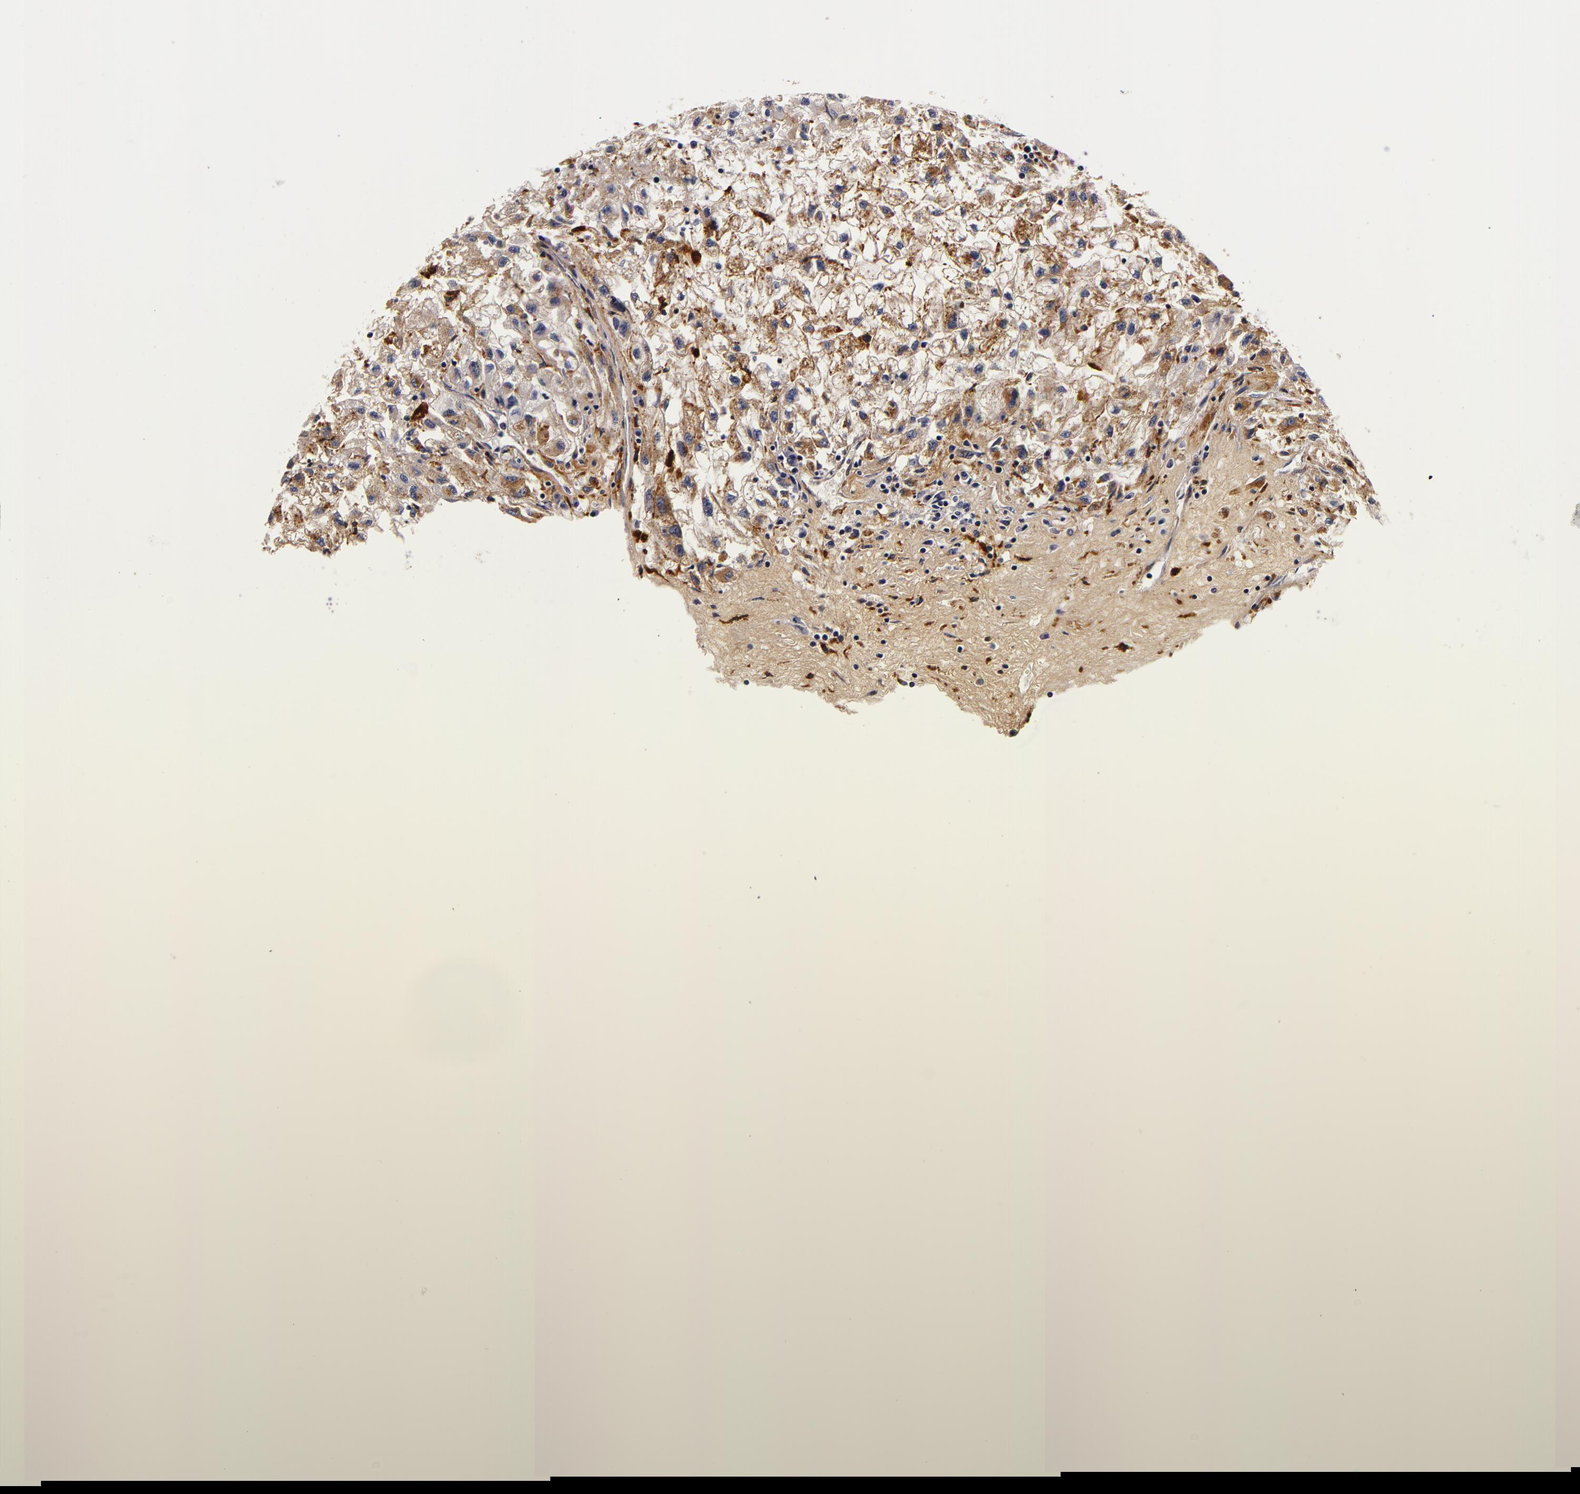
{"staining": {"intensity": "moderate", "quantity": ">75%", "location": "cytoplasmic/membranous"}, "tissue": "renal cancer", "cell_type": "Tumor cells", "image_type": "cancer", "snomed": [{"axis": "morphology", "description": "Adenocarcinoma, NOS"}, {"axis": "topography", "description": "Kidney"}], "caption": "Human renal cancer stained with a protein marker shows moderate staining in tumor cells.", "gene": "LGALS3BP", "patient": {"sex": "male", "age": 59}}